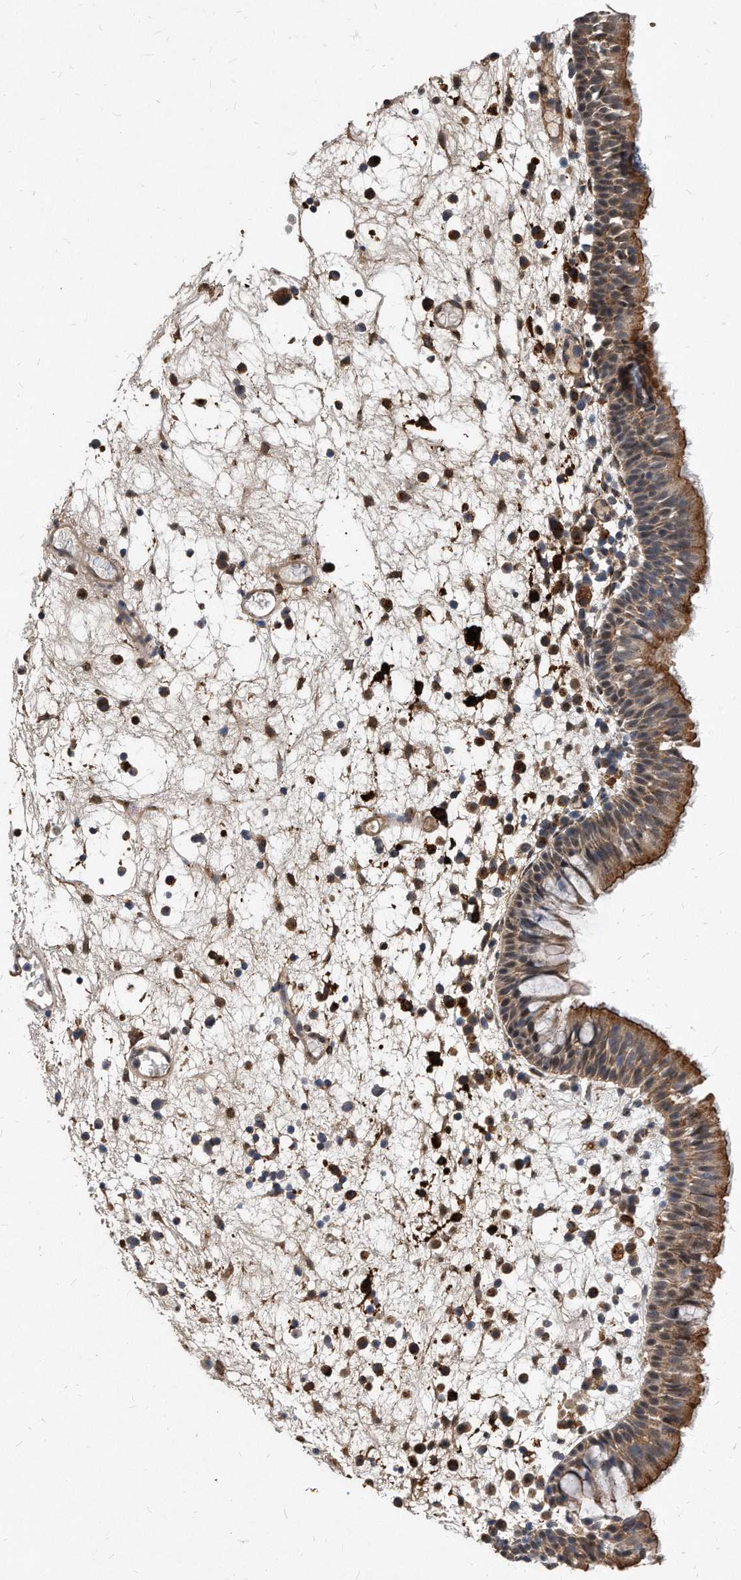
{"staining": {"intensity": "moderate", "quantity": ">75%", "location": "cytoplasmic/membranous,nuclear"}, "tissue": "nasopharynx", "cell_type": "Respiratory epithelial cells", "image_type": "normal", "snomed": [{"axis": "morphology", "description": "Normal tissue, NOS"}, {"axis": "morphology", "description": "Inflammation, NOS"}, {"axis": "morphology", "description": "Malignant melanoma, Metastatic site"}, {"axis": "topography", "description": "Nasopharynx"}], "caption": "The histopathology image shows staining of normal nasopharynx, revealing moderate cytoplasmic/membranous,nuclear protein positivity (brown color) within respiratory epithelial cells. (Stains: DAB in brown, nuclei in blue, Microscopy: brightfield microscopy at high magnification).", "gene": "SOBP", "patient": {"sex": "male", "age": 70}}